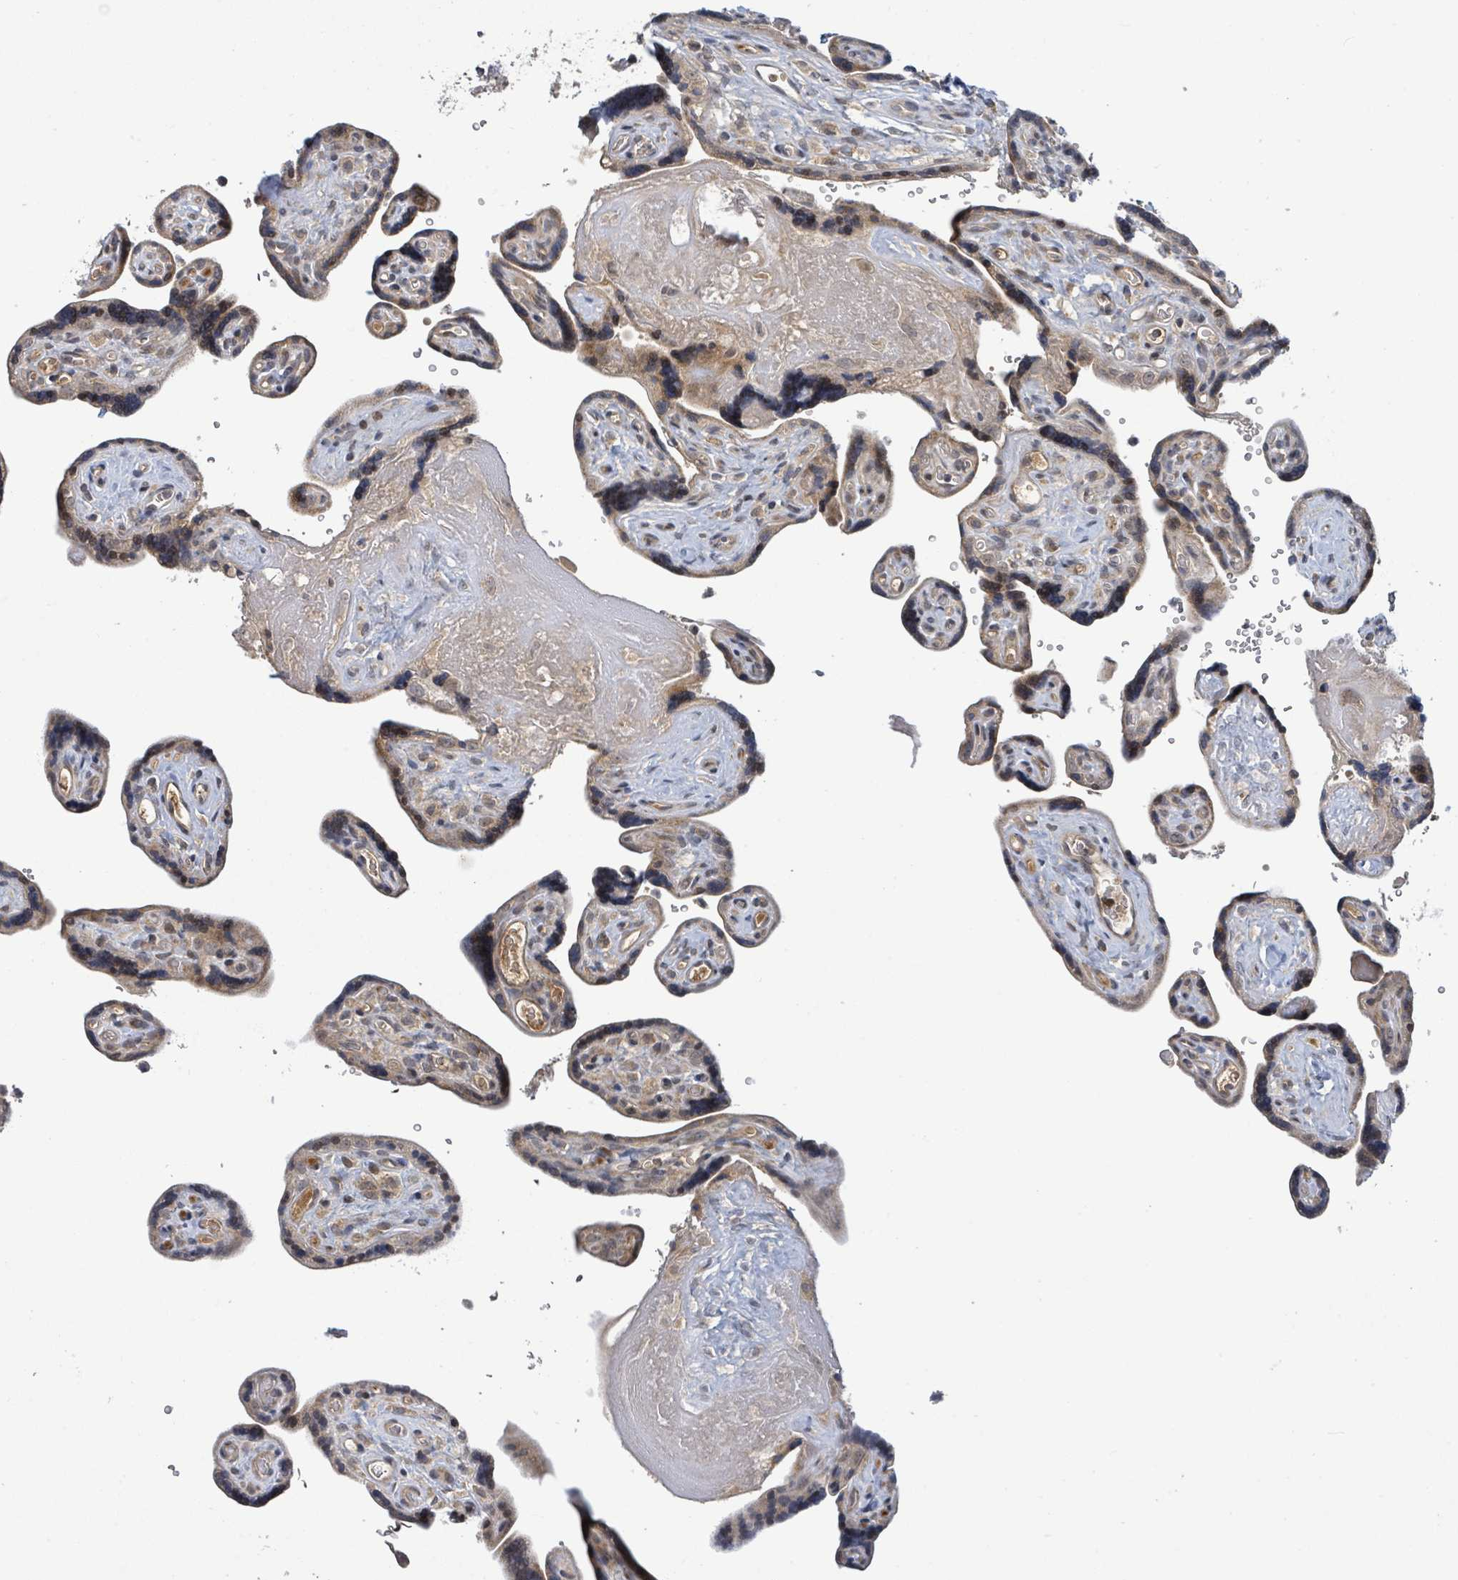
{"staining": {"intensity": "weak", "quantity": ">75%", "location": "cytoplasmic/membranous"}, "tissue": "placenta", "cell_type": "Trophoblastic cells", "image_type": "normal", "snomed": [{"axis": "morphology", "description": "Normal tissue, NOS"}, {"axis": "topography", "description": "Placenta"}], "caption": "Immunohistochemistry (IHC) histopathology image of normal placenta: placenta stained using immunohistochemistry displays low levels of weak protein expression localized specifically in the cytoplasmic/membranous of trophoblastic cells, appearing as a cytoplasmic/membranous brown color.", "gene": "ITGA11", "patient": {"sex": "female", "age": 39}}